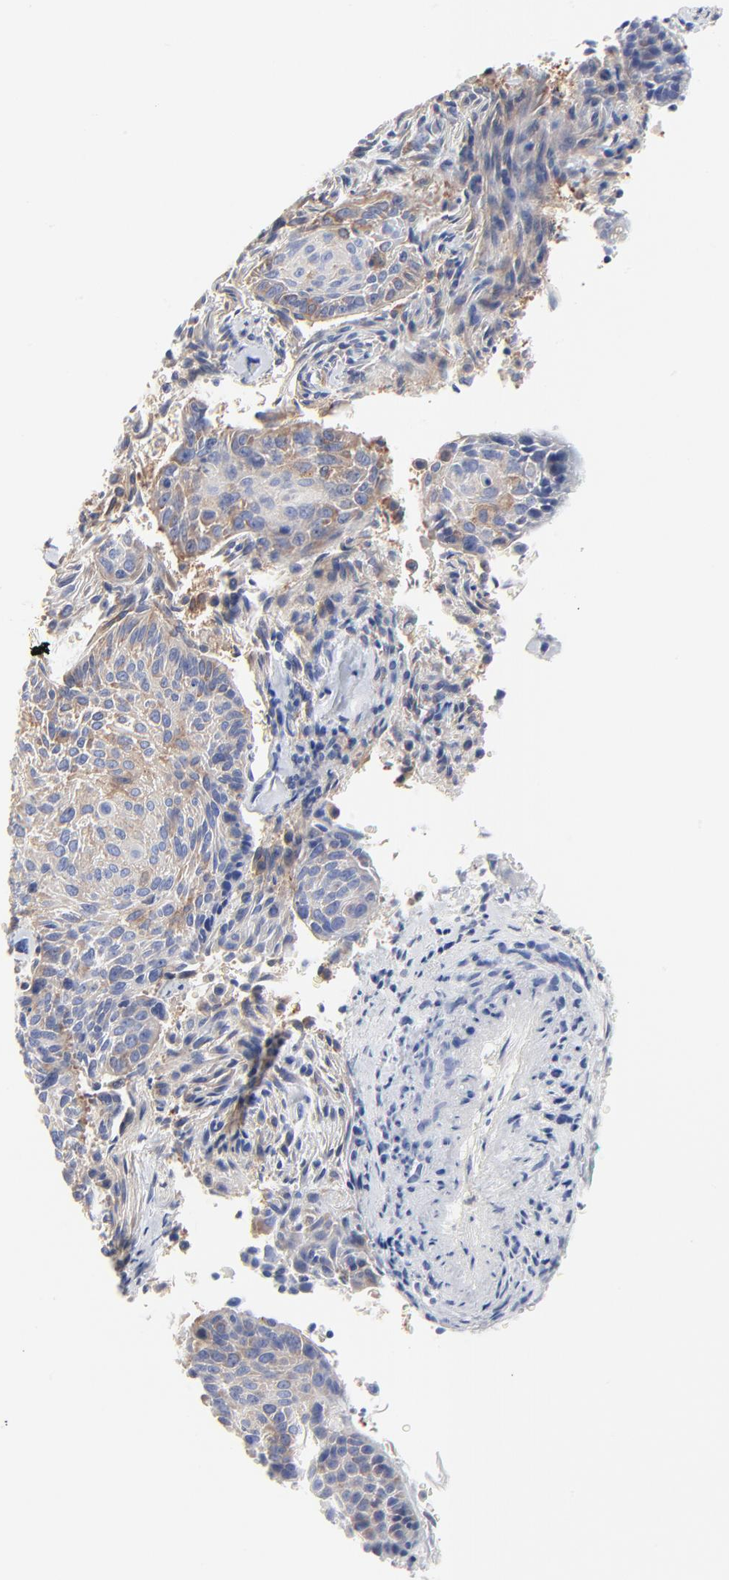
{"staining": {"intensity": "weak", "quantity": "25%-75%", "location": "cytoplasmic/membranous"}, "tissue": "cervical cancer", "cell_type": "Tumor cells", "image_type": "cancer", "snomed": [{"axis": "morphology", "description": "Squamous cell carcinoma, NOS"}, {"axis": "topography", "description": "Cervix"}], "caption": "DAB immunohistochemical staining of human cervical cancer (squamous cell carcinoma) reveals weak cytoplasmic/membranous protein expression in approximately 25%-75% of tumor cells.", "gene": "STAT2", "patient": {"sex": "female", "age": 33}}